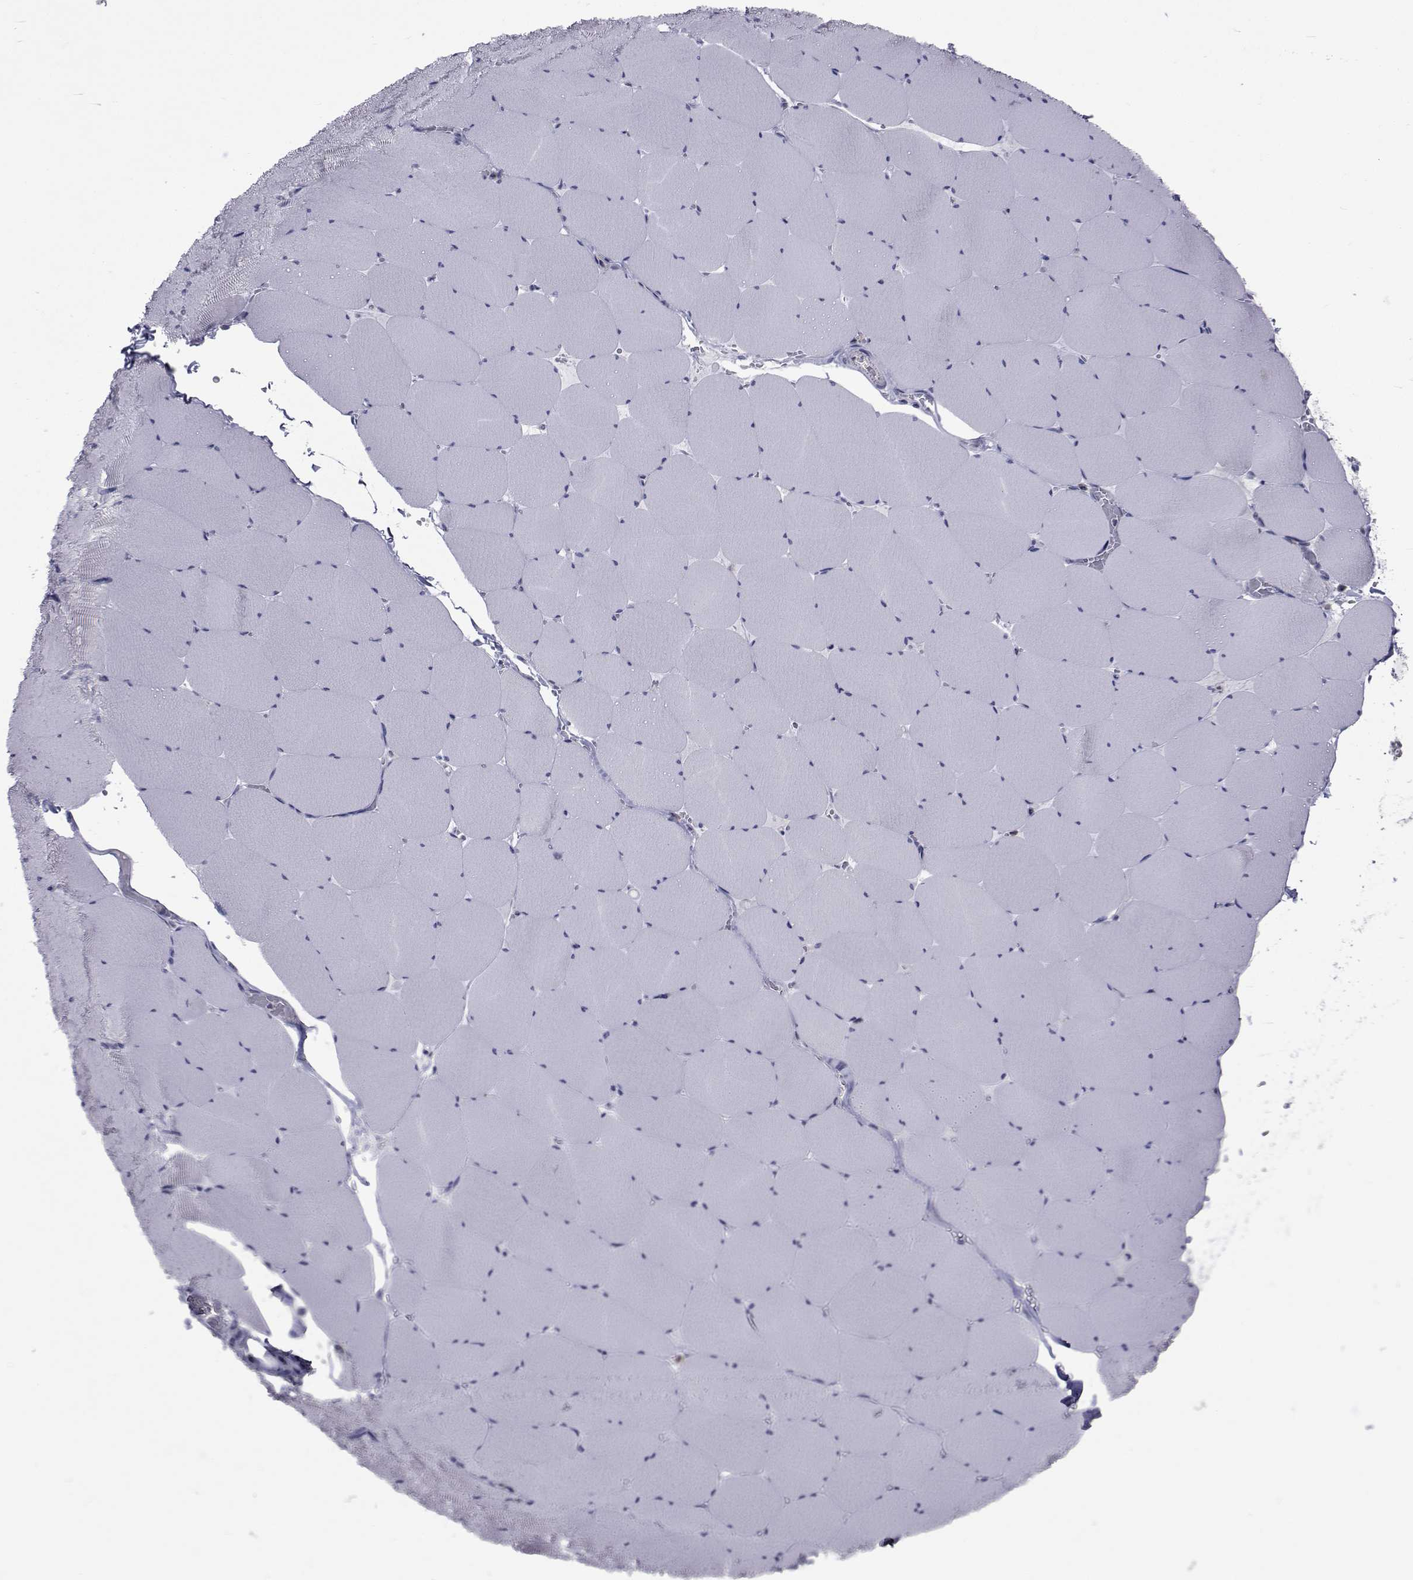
{"staining": {"intensity": "negative", "quantity": "none", "location": "none"}, "tissue": "skeletal muscle", "cell_type": "Myocytes", "image_type": "normal", "snomed": [{"axis": "morphology", "description": "Normal tissue, NOS"}, {"axis": "morphology", "description": "Malignant melanoma, Metastatic site"}, {"axis": "topography", "description": "Skeletal muscle"}], "caption": "This is an IHC micrograph of normal skeletal muscle. There is no positivity in myocytes.", "gene": "SLC30A10", "patient": {"sex": "male", "age": 50}}